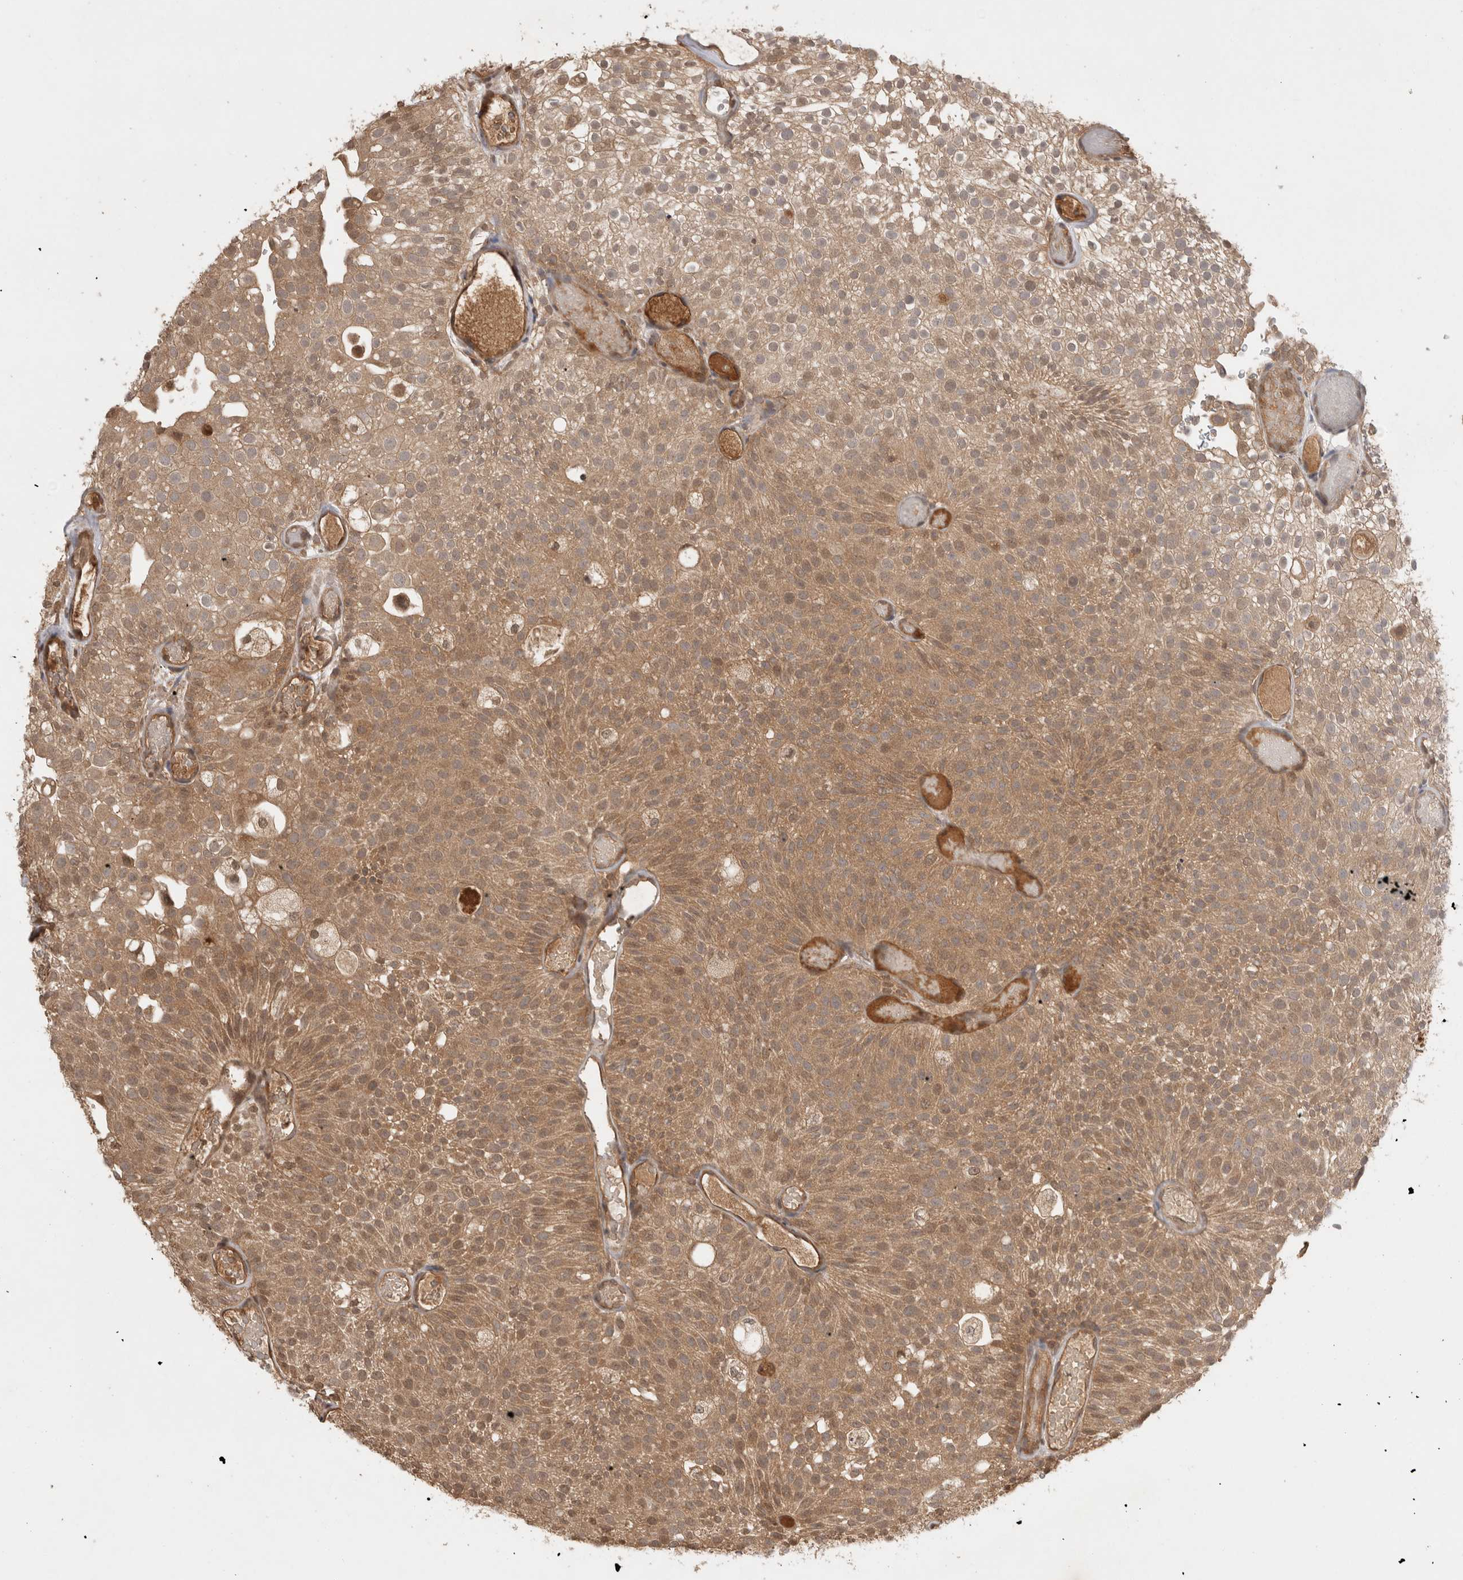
{"staining": {"intensity": "moderate", "quantity": ">75%", "location": "cytoplasmic/membranous"}, "tissue": "urothelial cancer", "cell_type": "Tumor cells", "image_type": "cancer", "snomed": [{"axis": "morphology", "description": "Urothelial carcinoma, Low grade"}, {"axis": "topography", "description": "Urinary bladder"}], "caption": "This is an image of IHC staining of urothelial carcinoma (low-grade), which shows moderate staining in the cytoplasmic/membranous of tumor cells.", "gene": "PRMT3", "patient": {"sex": "male", "age": 78}}